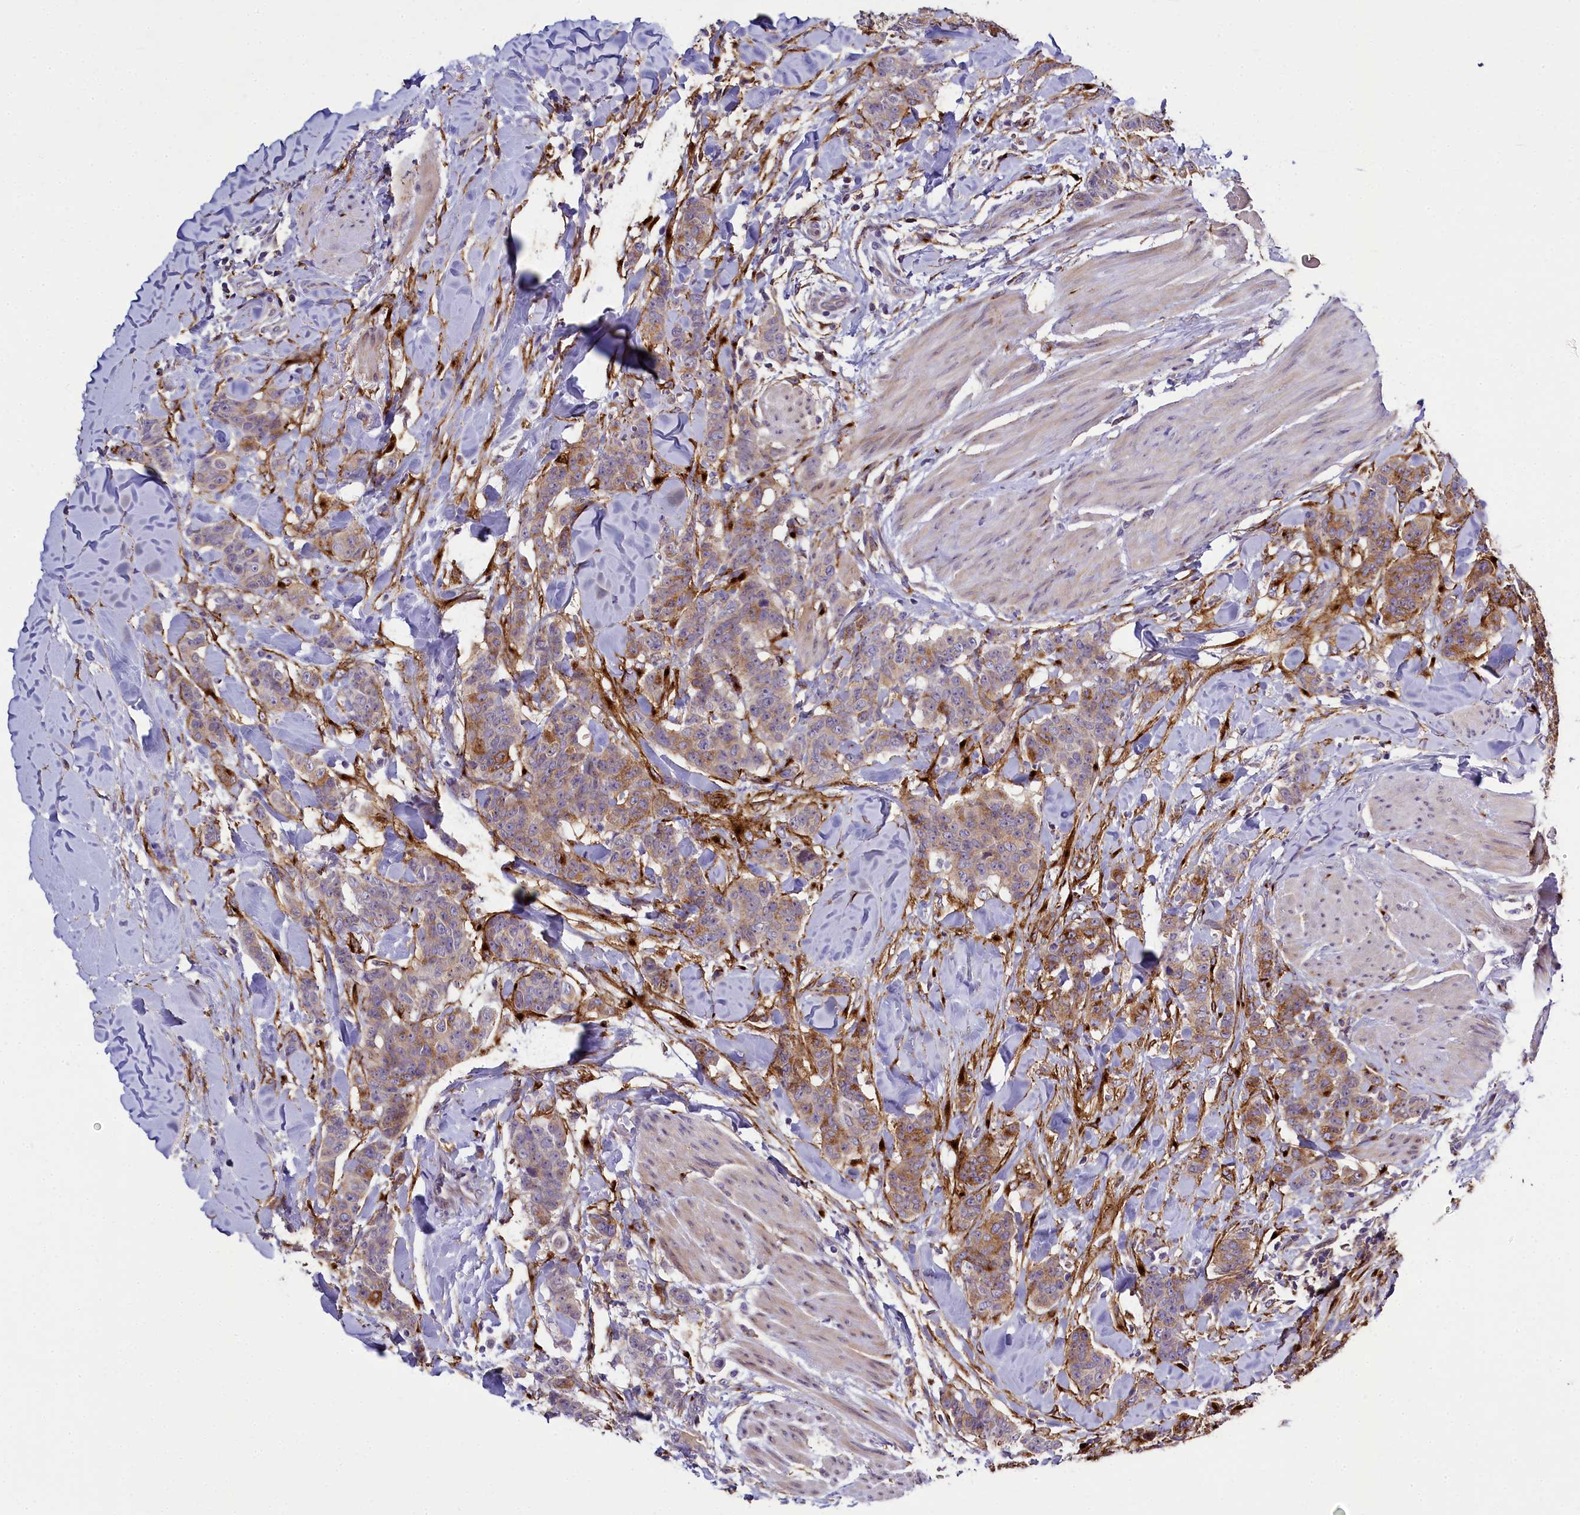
{"staining": {"intensity": "moderate", "quantity": ">75%", "location": "cytoplasmic/membranous"}, "tissue": "breast cancer", "cell_type": "Tumor cells", "image_type": "cancer", "snomed": [{"axis": "morphology", "description": "Duct carcinoma"}, {"axis": "topography", "description": "Breast"}], "caption": "Immunohistochemistry image of neoplastic tissue: breast invasive ductal carcinoma stained using immunohistochemistry exhibits medium levels of moderate protein expression localized specifically in the cytoplasmic/membranous of tumor cells, appearing as a cytoplasmic/membranous brown color.", "gene": "MRC2", "patient": {"sex": "female", "age": 40}}